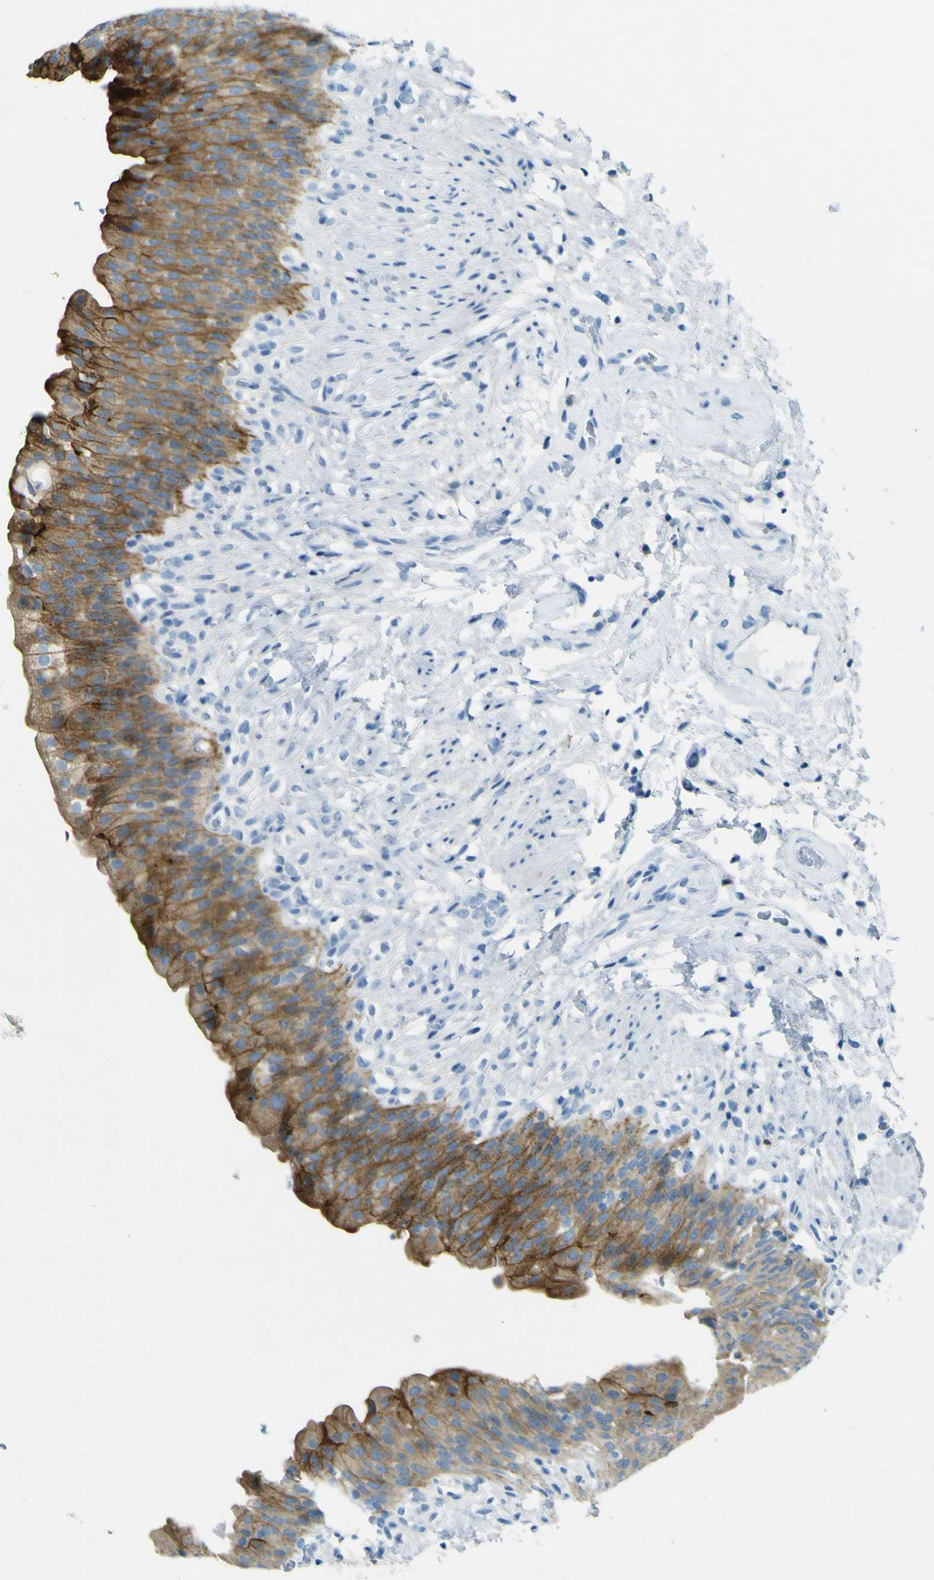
{"staining": {"intensity": "moderate", "quantity": "25%-75%", "location": "cytoplasmic/membranous"}, "tissue": "urinary bladder", "cell_type": "Urothelial cells", "image_type": "normal", "snomed": [{"axis": "morphology", "description": "Normal tissue, NOS"}, {"axis": "topography", "description": "Urinary bladder"}], "caption": "The photomicrograph shows staining of normal urinary bladder, revealing moderate cytoplasmic/membranous protein positivity (brown color) within urothelial cells. (IHC, brightfield microscopy, high magnification).", "gene": "SORCS1", "patient": {"sex": "female", "age": 79}}